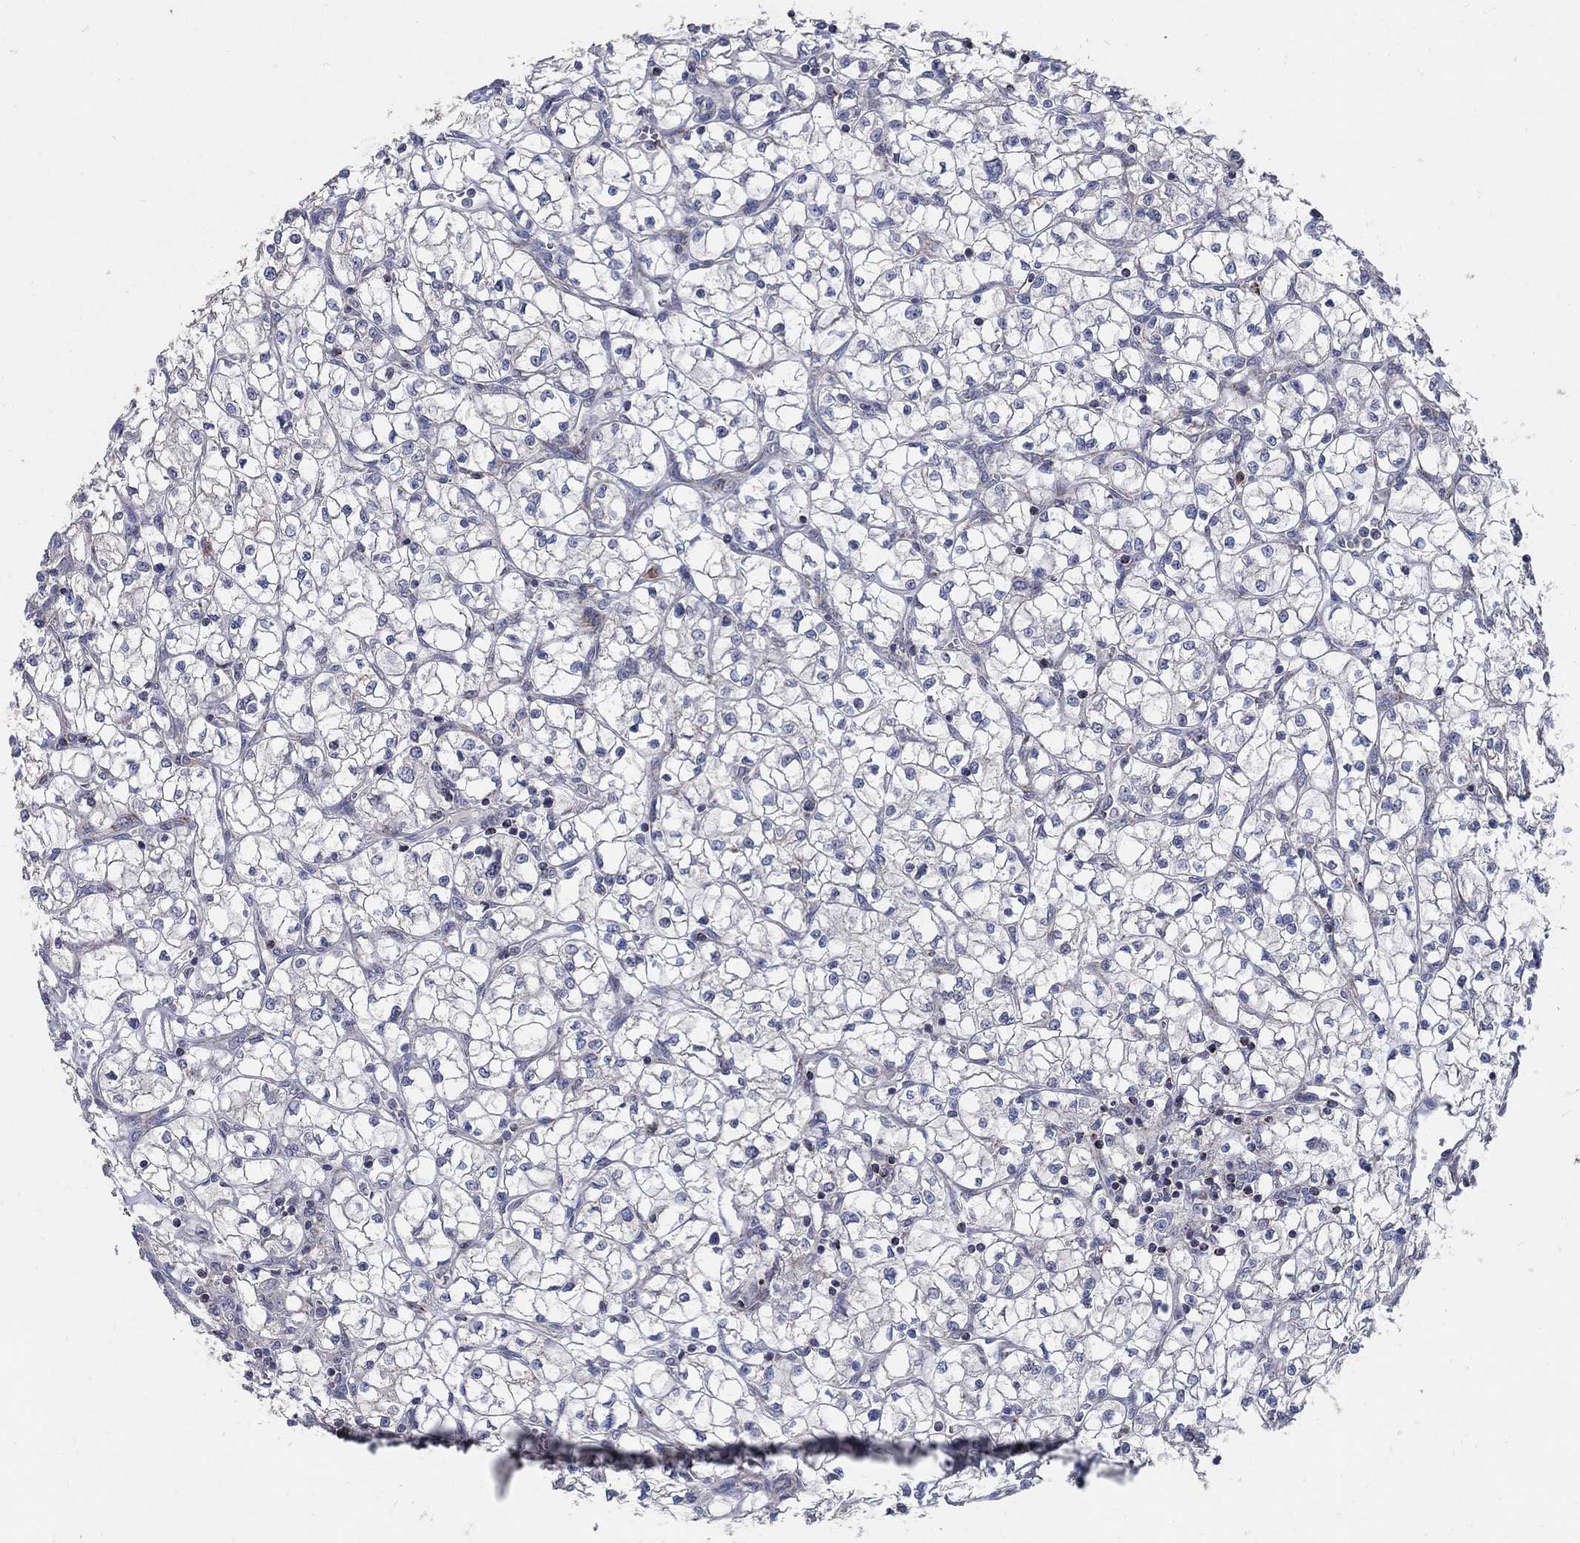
{"staining": {"intensity": "negative", "quantity": "none", "location": "none"}, "tissue": "renal cancer", "cell_type": "Tumor cells", "image_type": "cancer", "snomed": [{"axis": "morphology", "description": "Adenocarcinoma, NOS"}, {"axis": "topography", "description": "Kidney"}], "caption": "An immunohistochemistry photomicrograph of renal cancer (adenocarcinoma) is shown. There is no staining in tumor cells of renal cancer (adenocarcinoma).", "gene": "HMX2", "patient": {"sex": "female", "age": 64}}